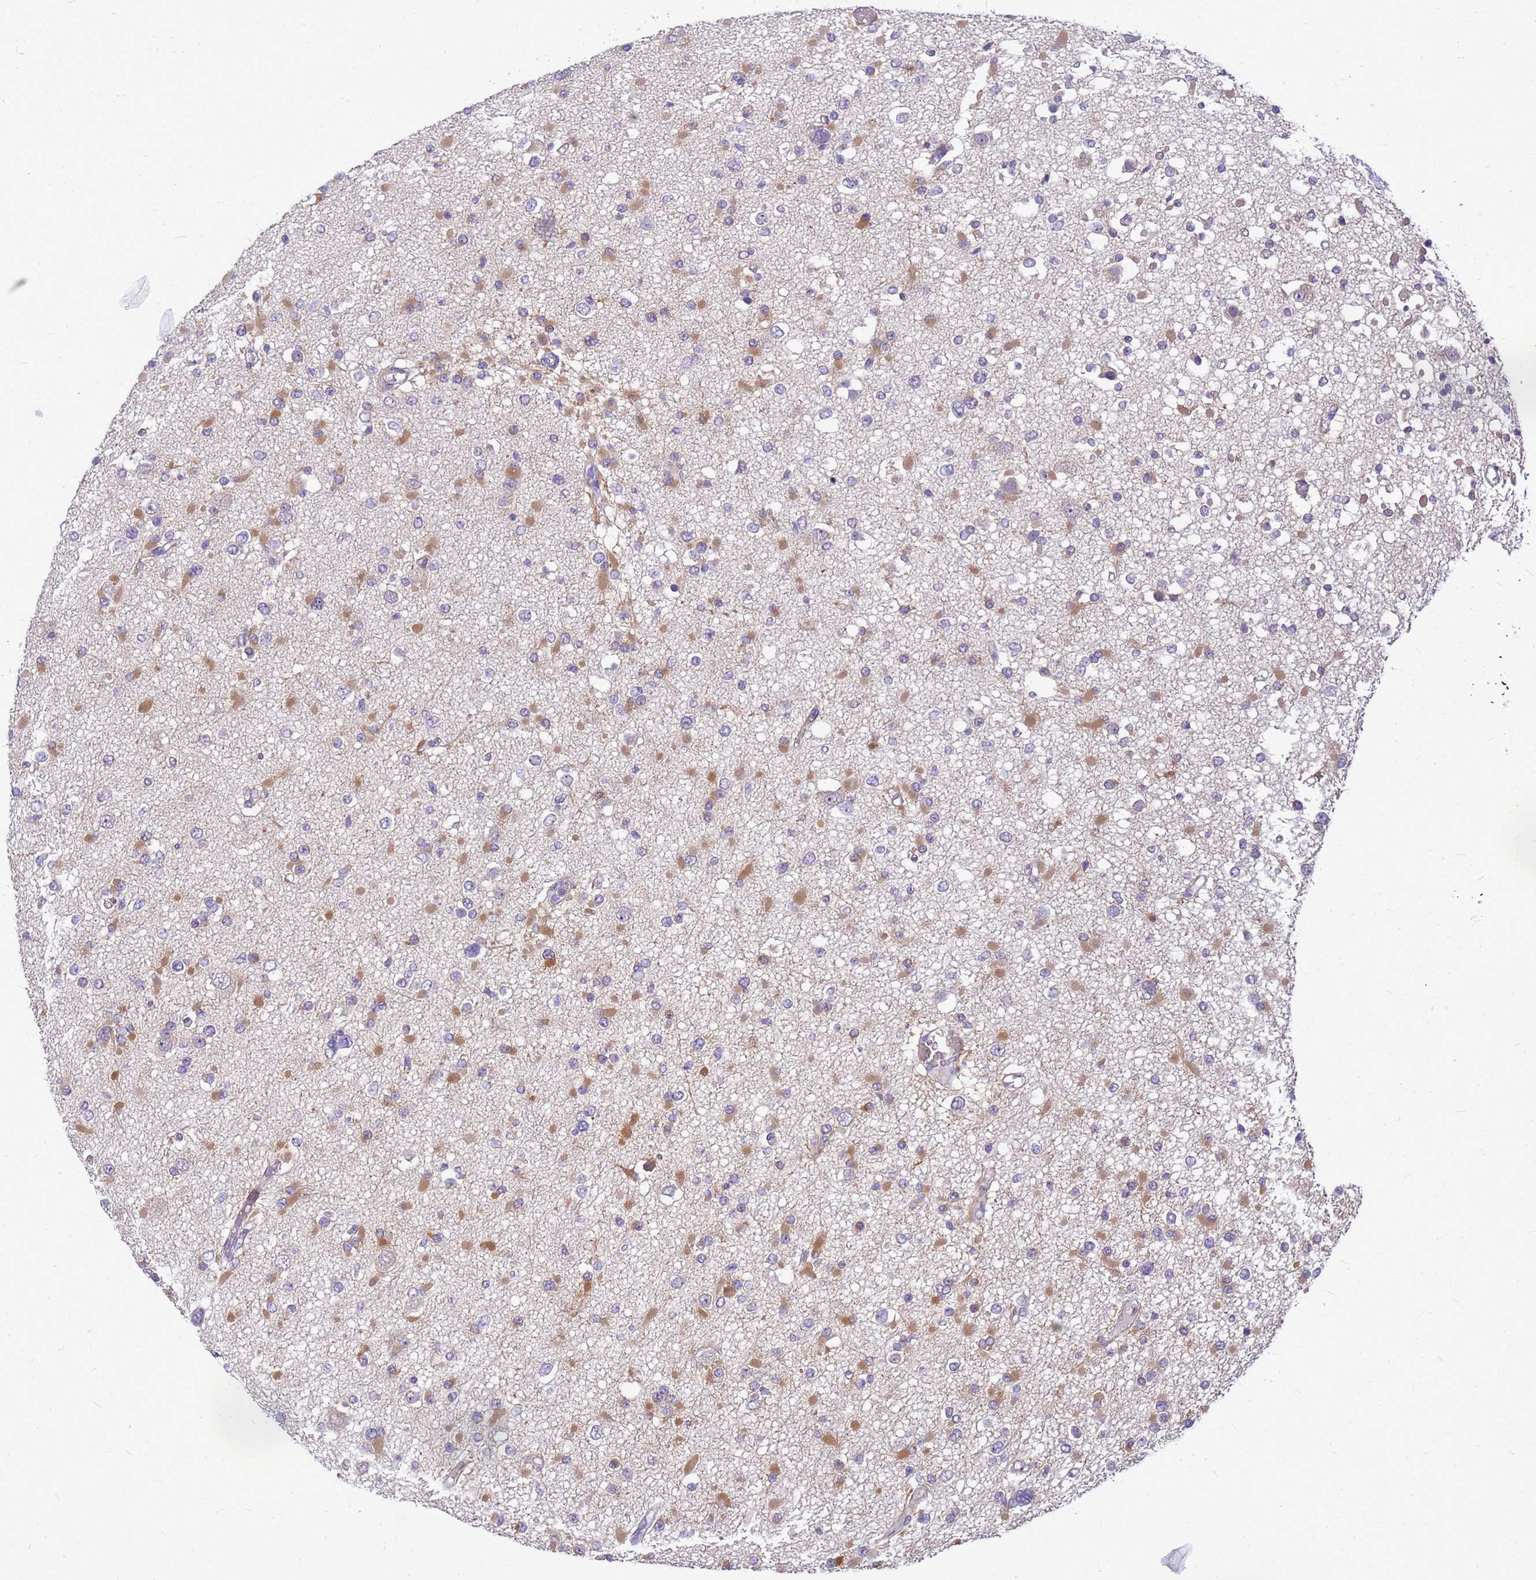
{"staining": {"intensity": "moderate", "quantity": "<25%", "location": "cytoplasmic/membranous"}, "tissue": "glioma", "cell_type": "Tumor cells", "image_type": "cancer", "snomed": [{"axis": "morphology", "description": "Glioma, malignant, Low grade"}, {"axis": "topography", "description": "Brain"}], "caption": "DAB (3,3'-diaminobenzidine) immunohistochemical staining of human low-grade glioma (malignant) demonstrates moderate cytoplasmic/membranous protein expression in approximately <25% of tumor cells.", "gene": "ADAMTS7", "patient": {"sex": "female", "age": 22}}